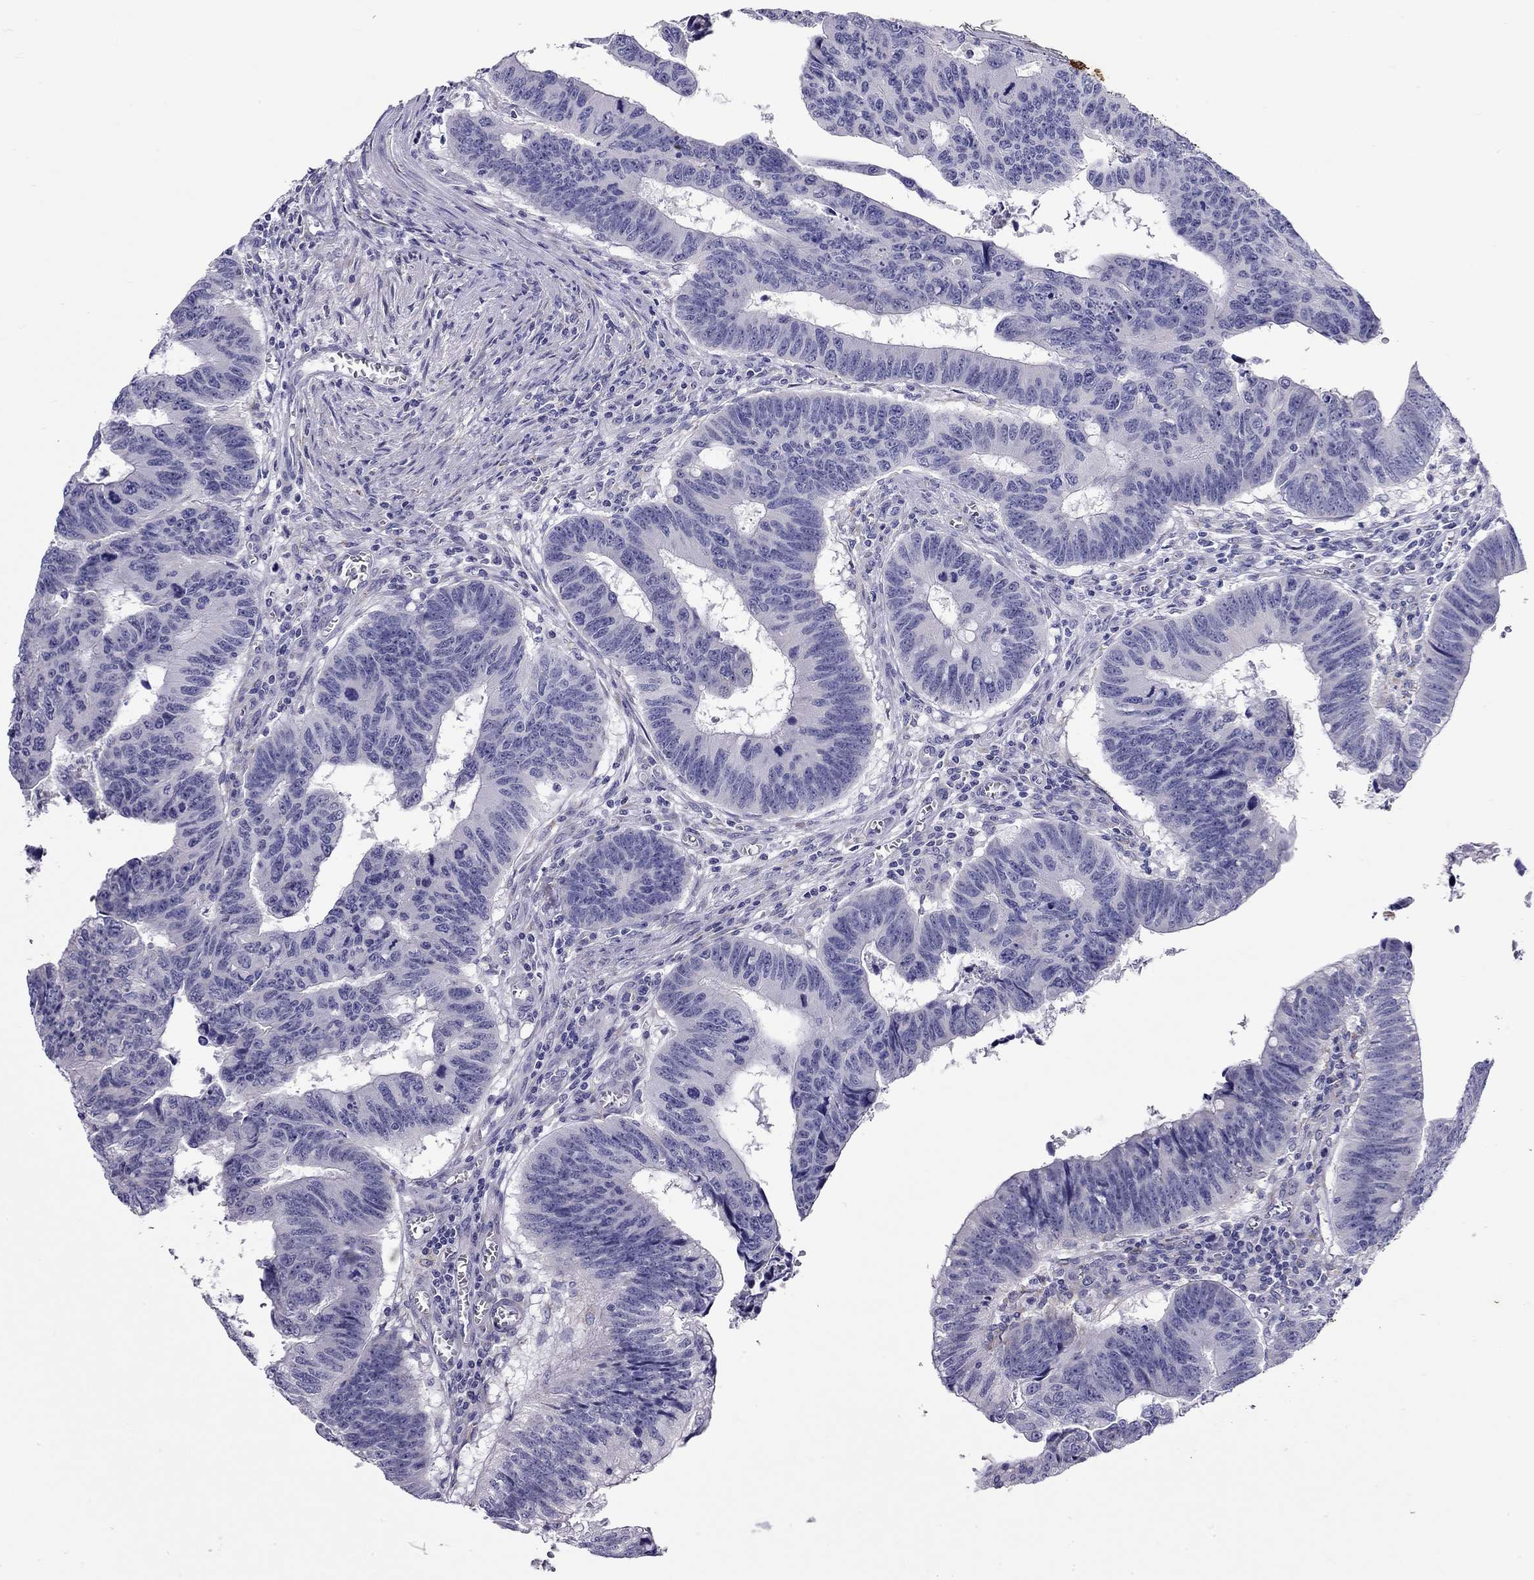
{"staining": {"intensity": "negative", "quantity": "none", "location": "none"}, "tissue": "colorectal cancer", "cell_type": "Tumor cells", "image_type": "cancer", "snomed": [{"axis": "morphology", "description": "Adenocarcinoma, NOS"}, {"axis": "topography", "description": "Appendix"}, {"axis": "topography", "description": "Colon"}, {"axis": "topography", "description": "Cecum"}, {"axis": "topography", "description": "Colon asc"}], "caption": "DAB (3,3'-diaminobenzidine) immunohistochemical staining of adenocarcinoma (colorectal) exhibits no significant expression in tumor cells. (Stains: DAB (3,3'-diaminobenzidine) IHC with hematoxylin counter stain, Microscopy: brightfield microscopy at high magnification).", "gene": "CPNE4", "patient": {"sex": "female", "age": 85}}